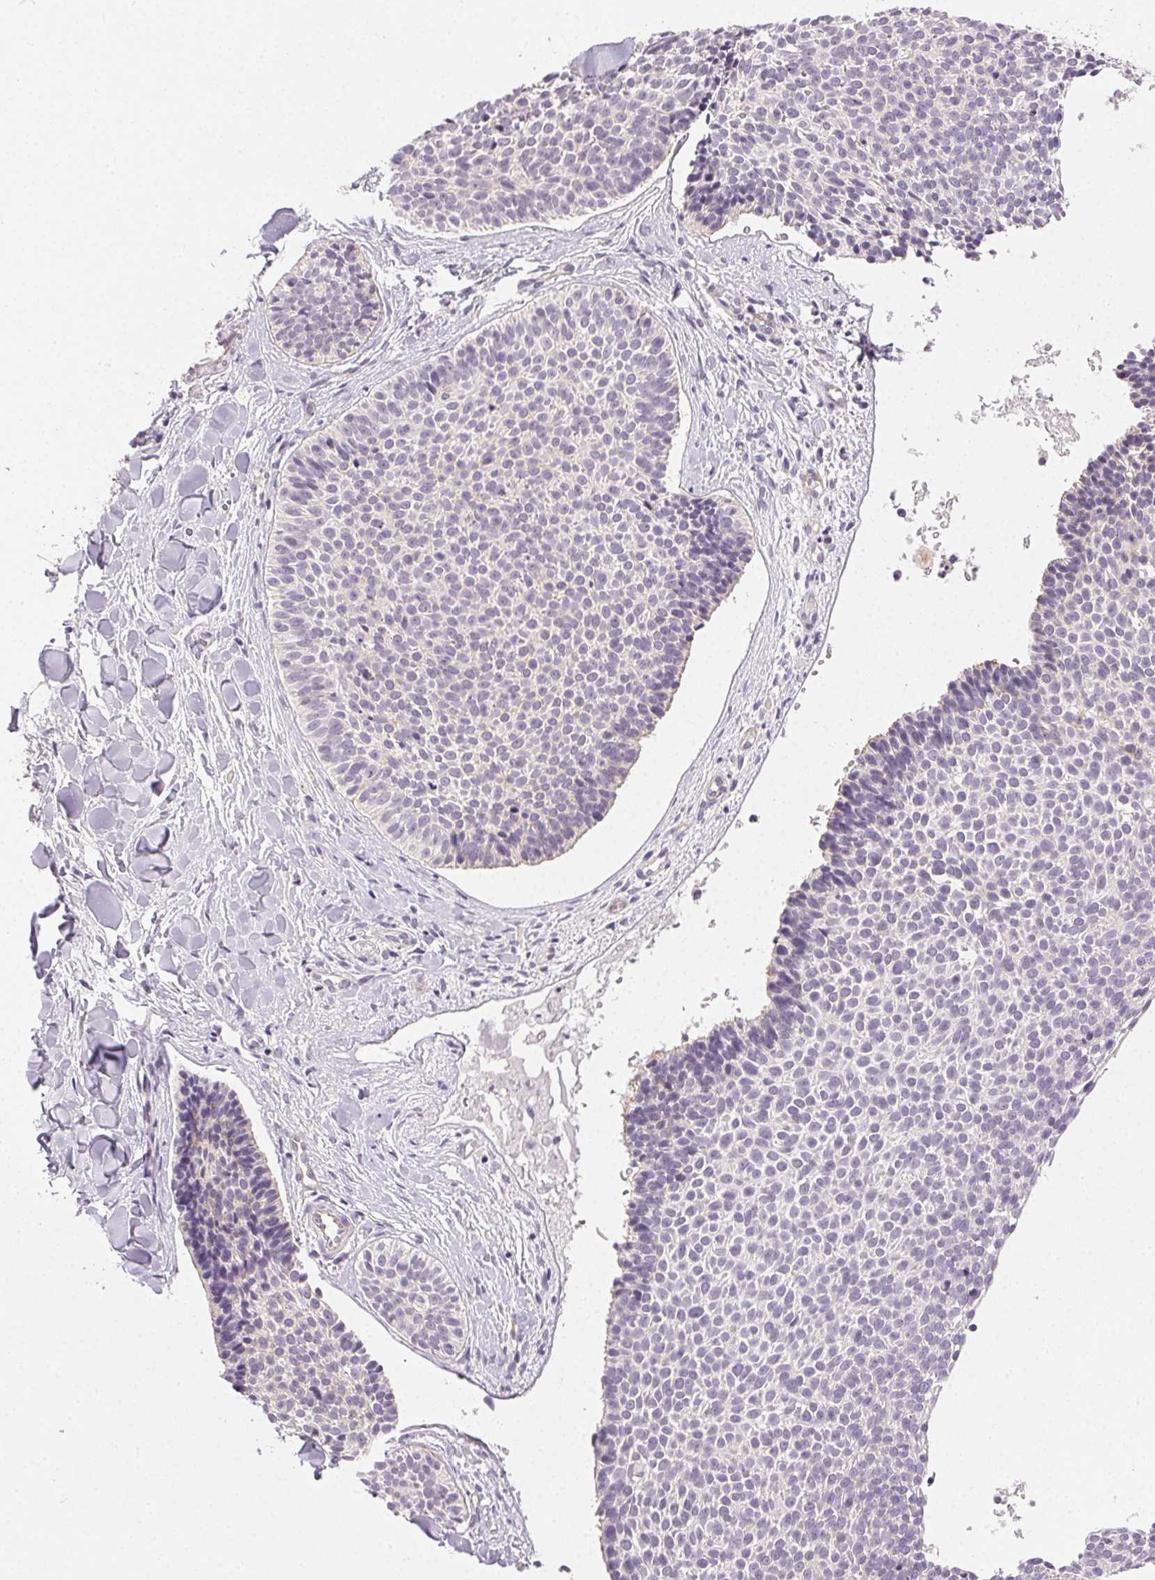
{"staining": {"intensity": "negative", "quantity": "none", "location": "none"}, "tissue": "skin cancer", "cell_type": "Tumor cells", "image_type": "cancer", "snomed": [{"axis": "morphology", "description": "Basal cell carcinoma"}, {"axis": "topography", "description": "Skin"}], "caption": "Skin cancer stained for a protein using immunohistochemistry reveals no positivity tumor cells.", "gene": "PLCB1", "patient": {"sex": "male", "age": 82}}